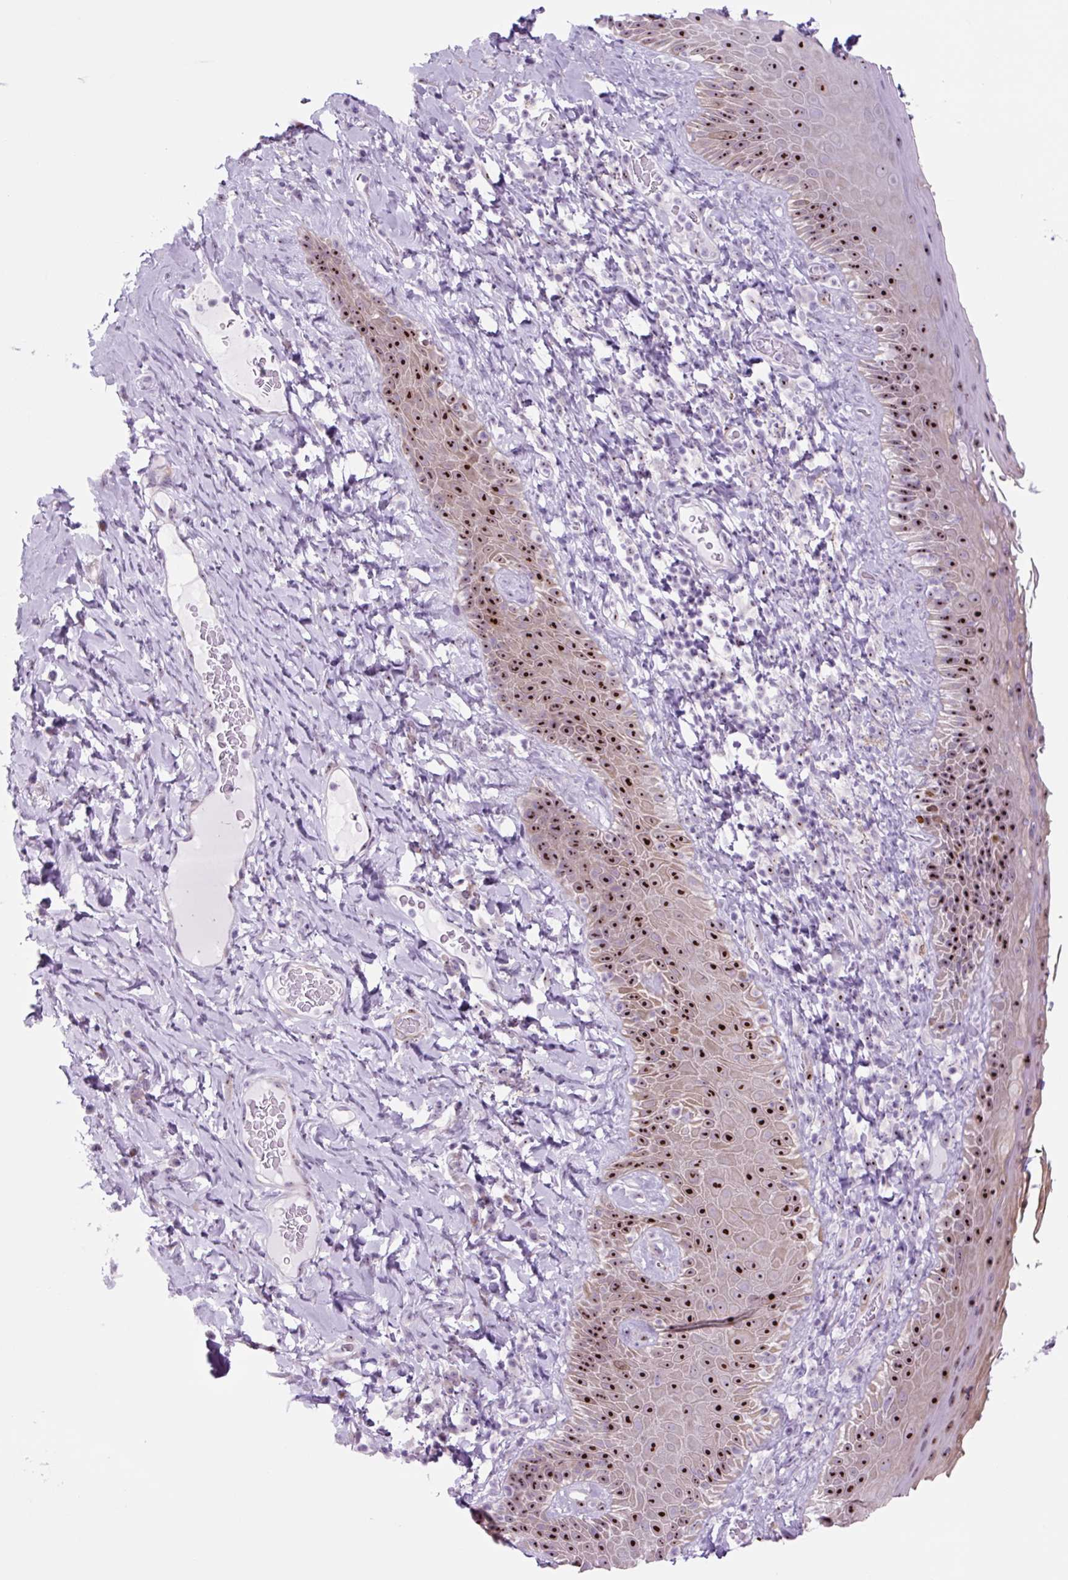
{"staining": {"intensity": "strong", "quantity": "25%-75%", "location": "nuclear"}, "tissue": "skin", "cell_type": "Epidermal cells", "image_type": "normal", "snomed": [{"axis": "morphology", "description": "Normal tissue, NOS"}, {"axis": "topography", "description": "Anal"}], "caption": "DAB immunohistochemical staining of benign skin exhibits strong nuclear protein expression in about 25%-75% of epidermal cells. (Stains: DAB in brown, nuclei in blue, Microscopy: brightfield microscopy at high magnification).", "gene": "RRS1", "patient": {"sex": "male", "age": 78}}